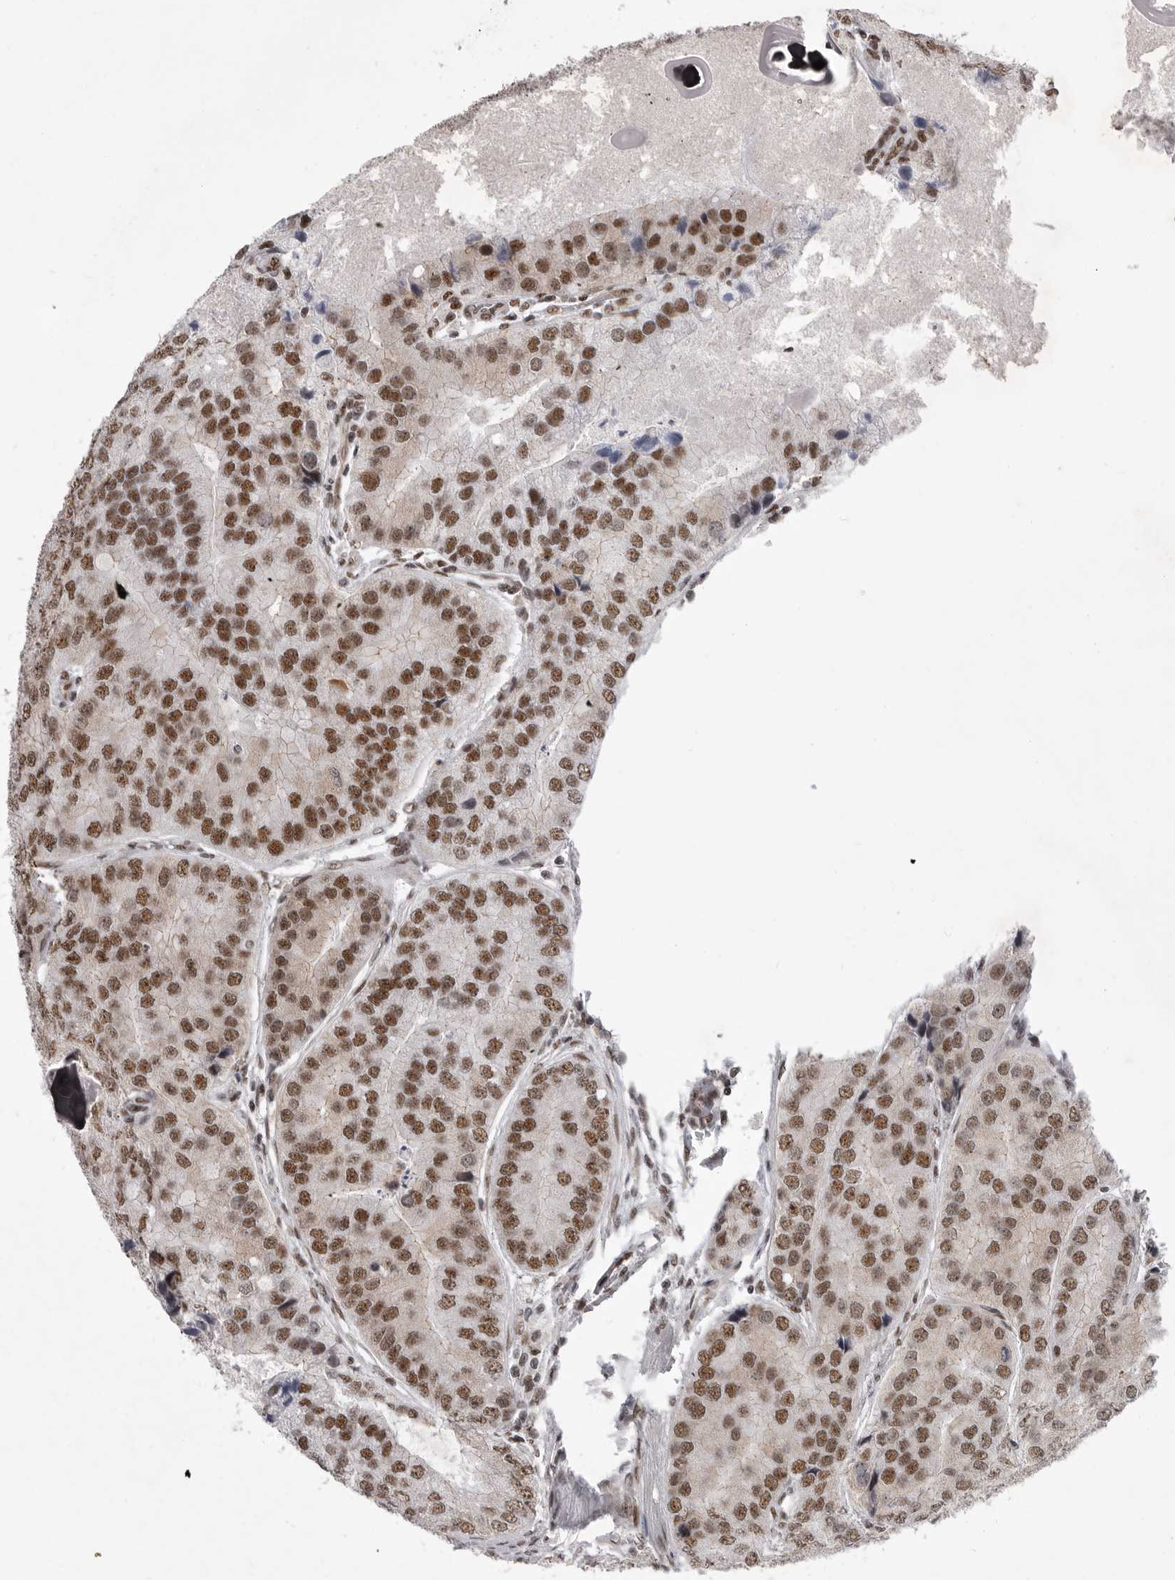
{"staining": {"intensity": "strong", "quantity": ">75%", "location": "nuclear"}, "tissue": "prostate cancer", "cell_type": "Tumor cells", "image_type": "cancer", "snomed": [{"axis": "morphology", "description": "Adenocarcinoma, High grade"}, {"axis": "topography", "description": "Prostate"}], "caption": "About >75% of tumor cells in human prostate adenocarcinoma (high-grade) exhibit strong nuclear protein staining as visualized by brown immunohistochemical staining.", "gene": "PPP1R8", "patient": {"sex": "male", "age": 70}}